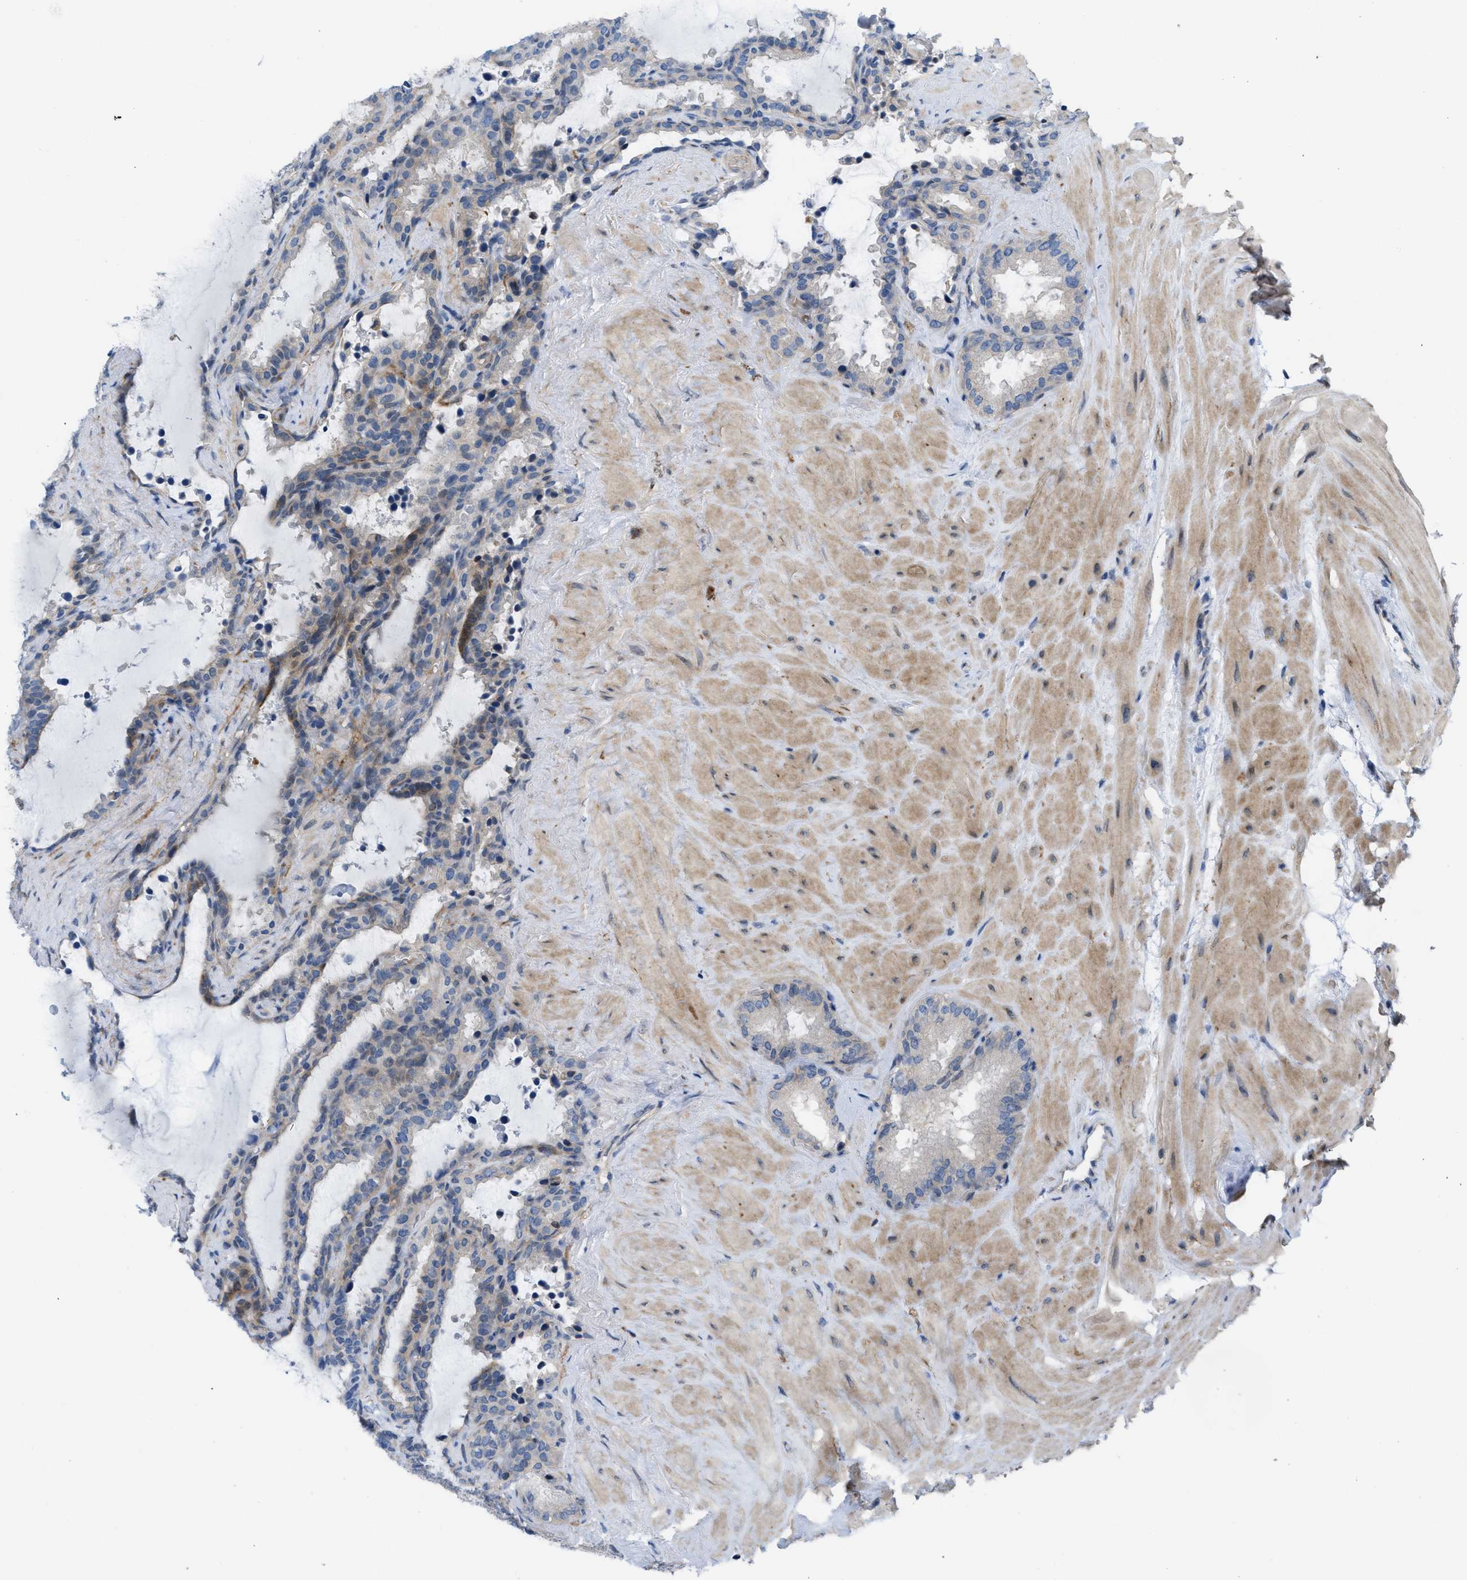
{"staining": {"intensity": "weak", "quantity": "<25%", "location": "cytoplasmic/membranous"}, "tissue": "seminal vesicle", "cell_type": "Glandular cells", "image_type": "normal", "snomed": [{"axis": "morphology", "description": "Normal tissue, NOS"}, {"axis": "topography", "description": "Seminal veicle"}], "caption": "This is an IHC image of benign seminal vesicle. There is no staining in glandular cells.", "gene": "NDEL1", "patient": {"sex": "male", "age": 46}}